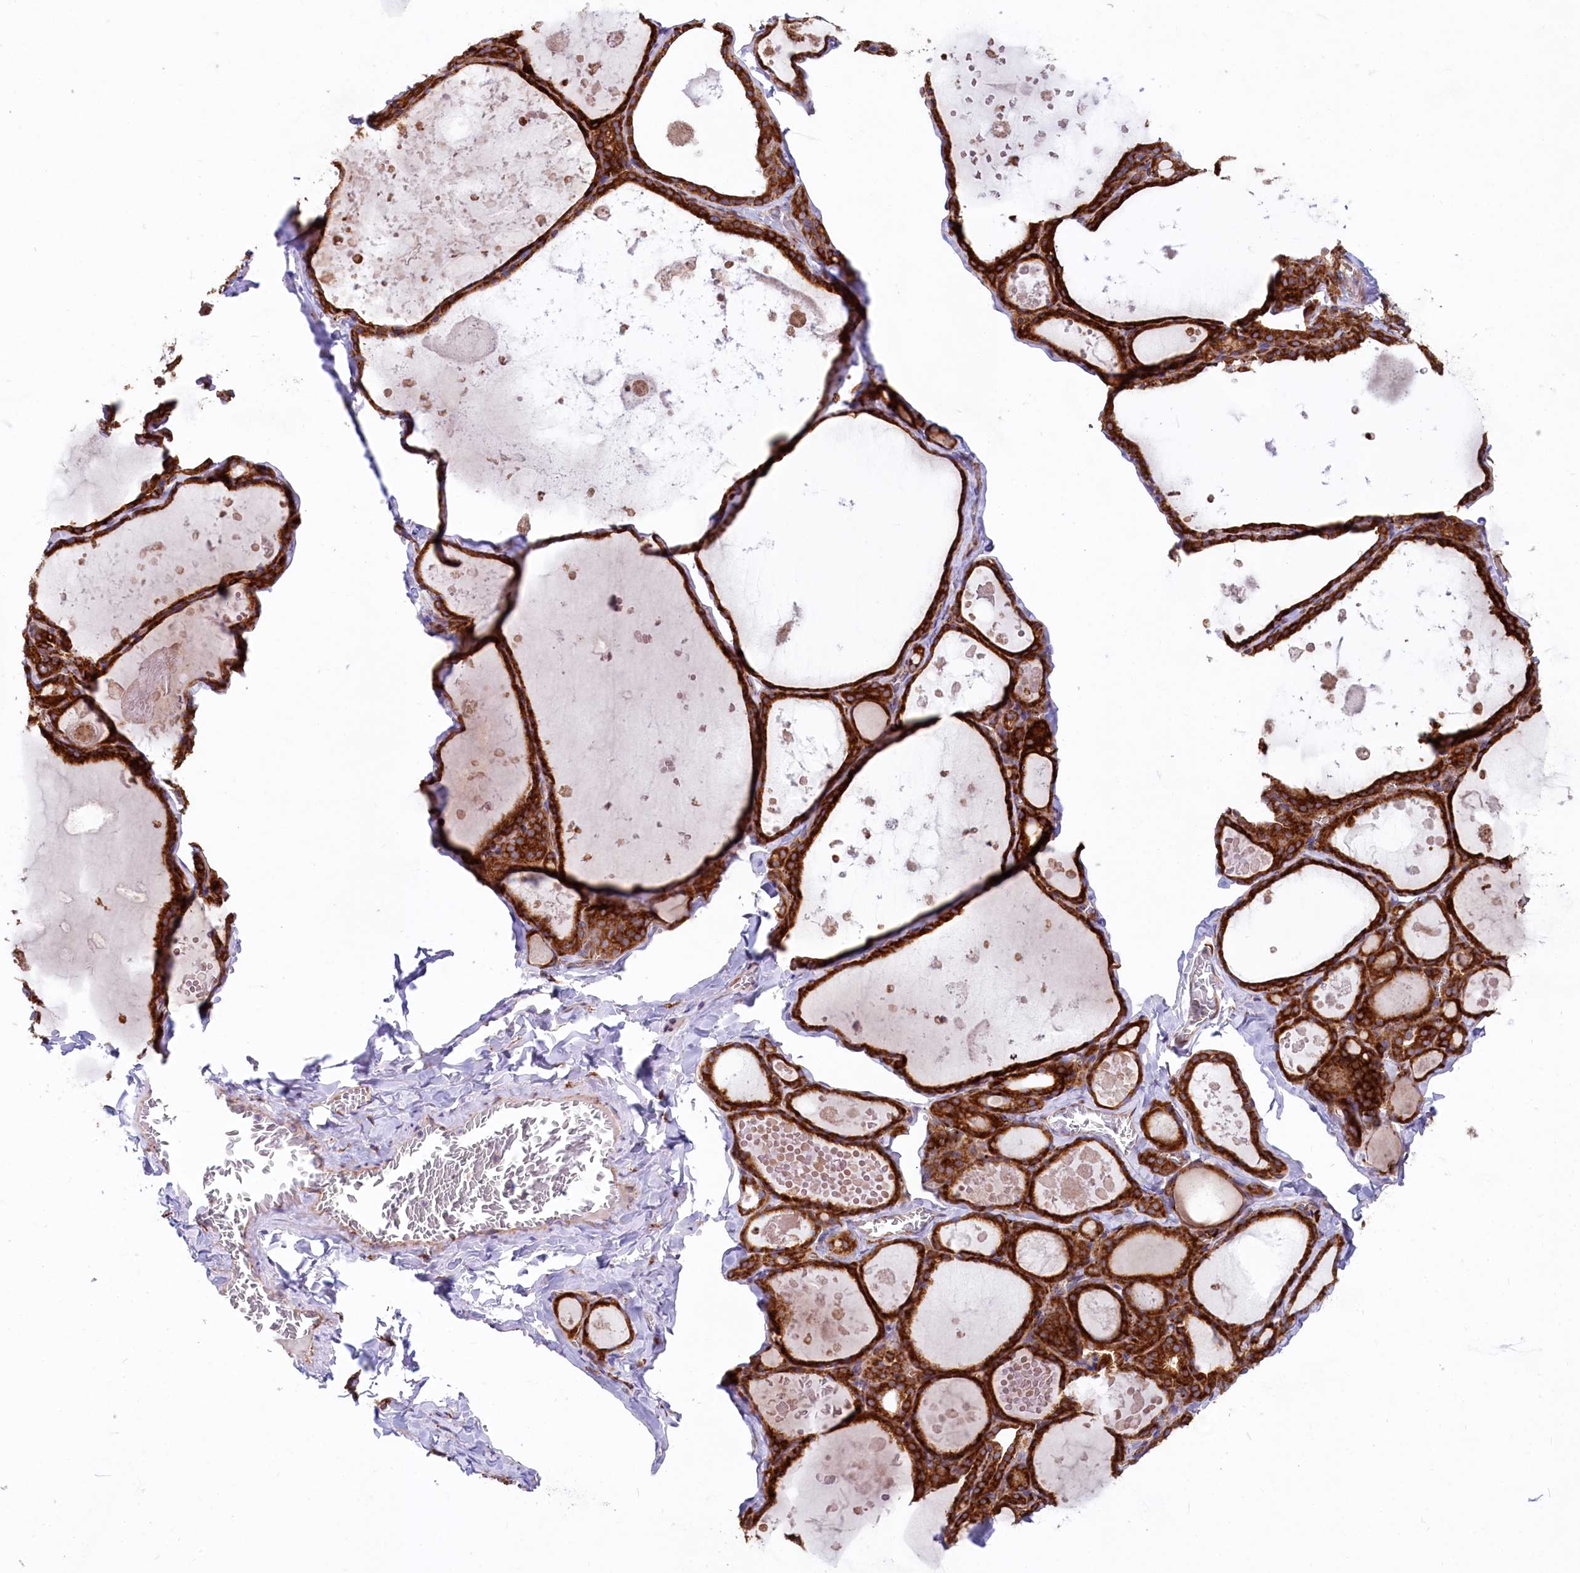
{"staining": {"intensity": "strong", "quantity": ">75%", "location": "cytoplasmic/membranous"}, "tissue": "thyroid gland", "cell_type": "Glandular cells", "image_type": "normal", "snomed": [{"axis": "morphology", "description": "Normal tissue, NOS"}, {"axis": "topography", "description": "Thyroid gland"}], "caption": "Protein expression analysis of unremarkable thyroid gland demonstrates strong cytoplasmic/membranous expression in about >75% of glandular cells.", "gene": "CHID1", "patient": {"sex": "male", "age": 56}}